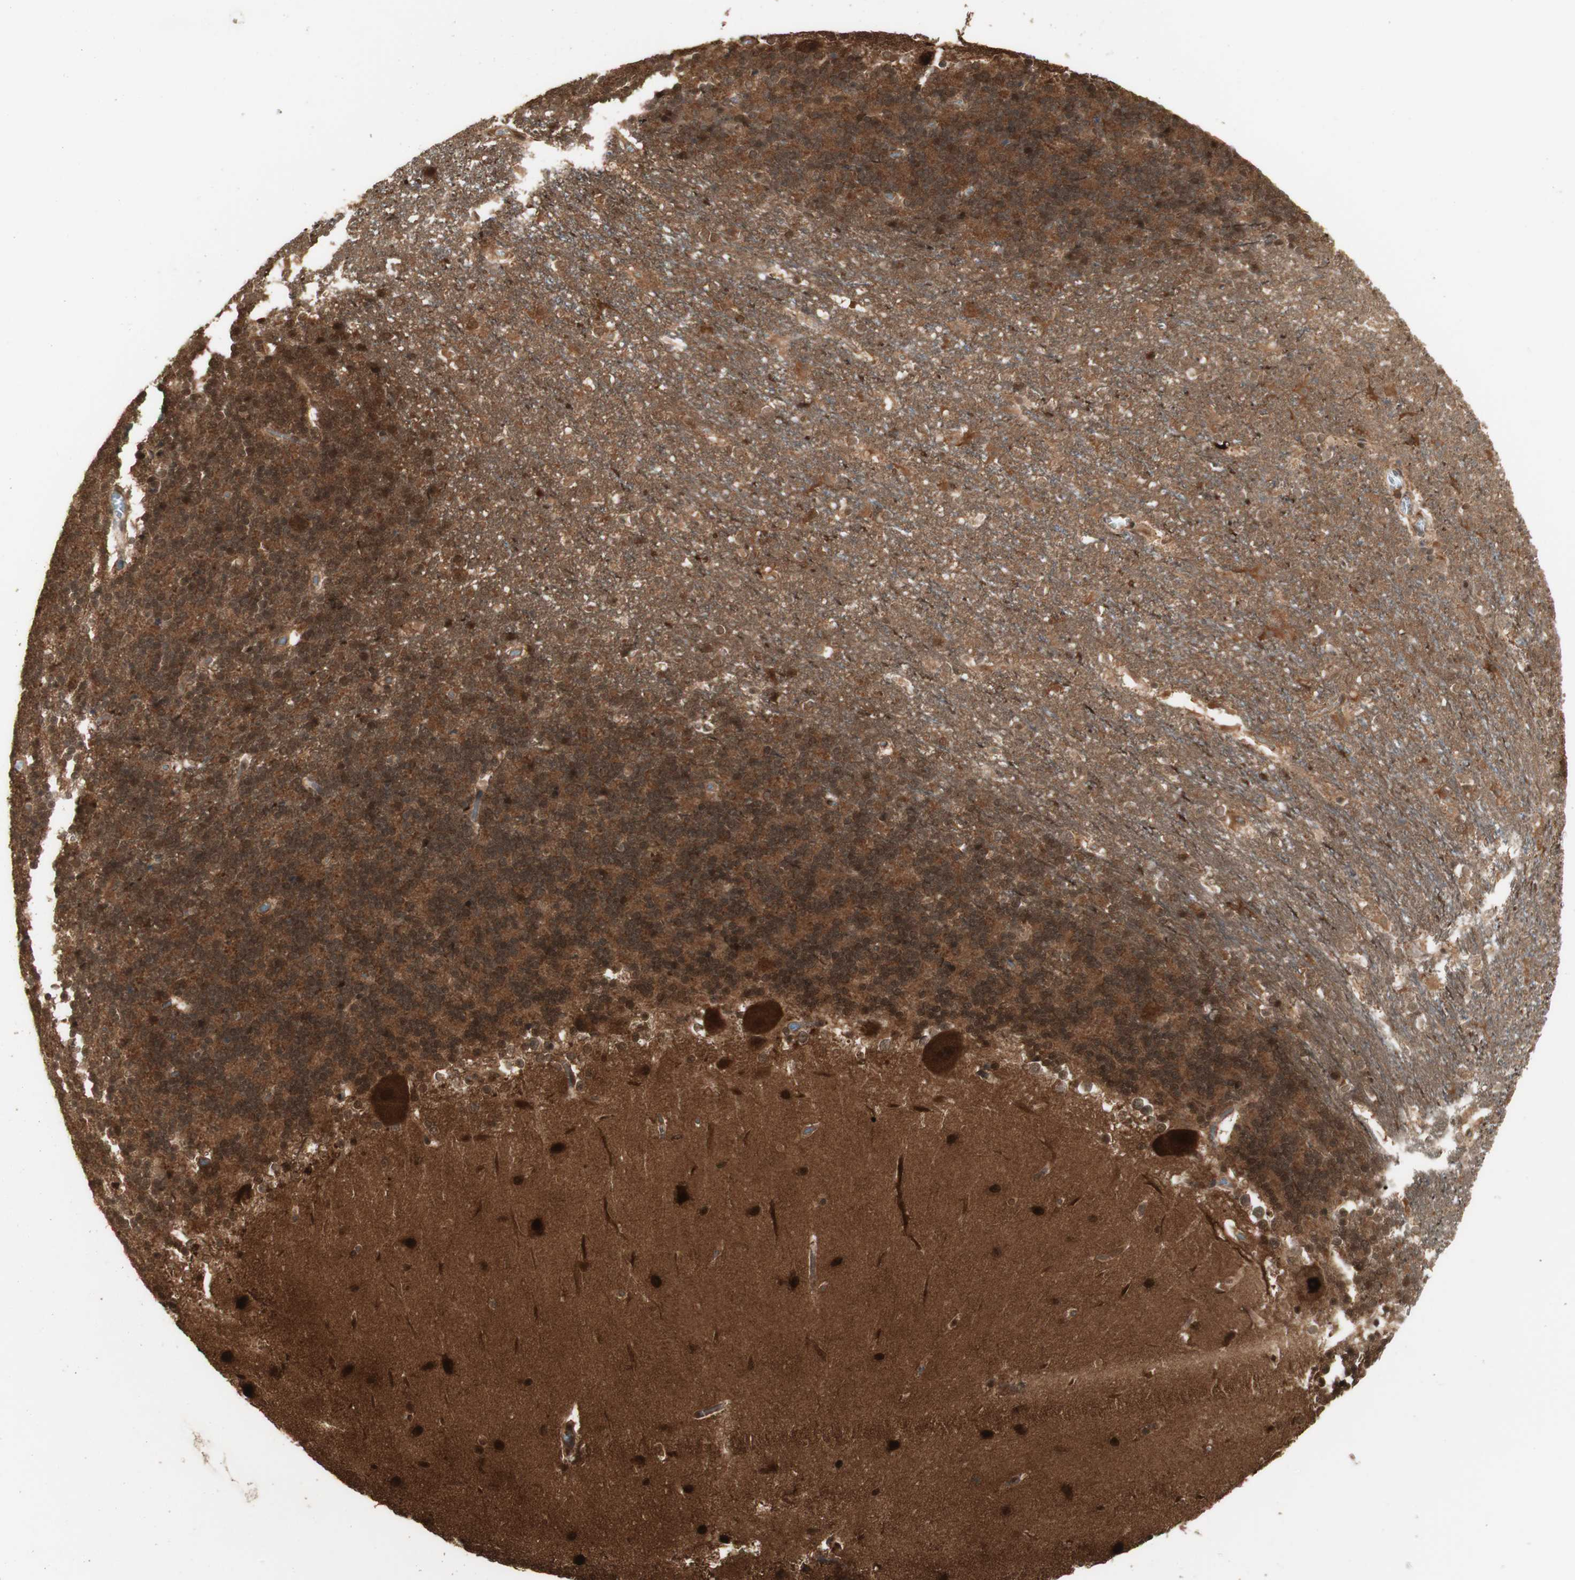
{"staining": {"intensity": "moderate", "quantity": ">75%", "location": "cytoplasmic/membranous,nuclear"}, "tissue": "cerebellum", "cell_type": "Cells in granular layer", "image_type": "normal", "snomed": [{"axis": "morphology", "description": "Normal tissue, NOS"}, {"axis": "topography", "description": "Cerebellum"}], "caption": "An image of cerebellum stained for a protein reveals moderate cytoplasmic/membranous,nuclear brown staining in cells in granular layer.", "gene": "YWHAB", "patient": {"sex": "female", "age": 19}}